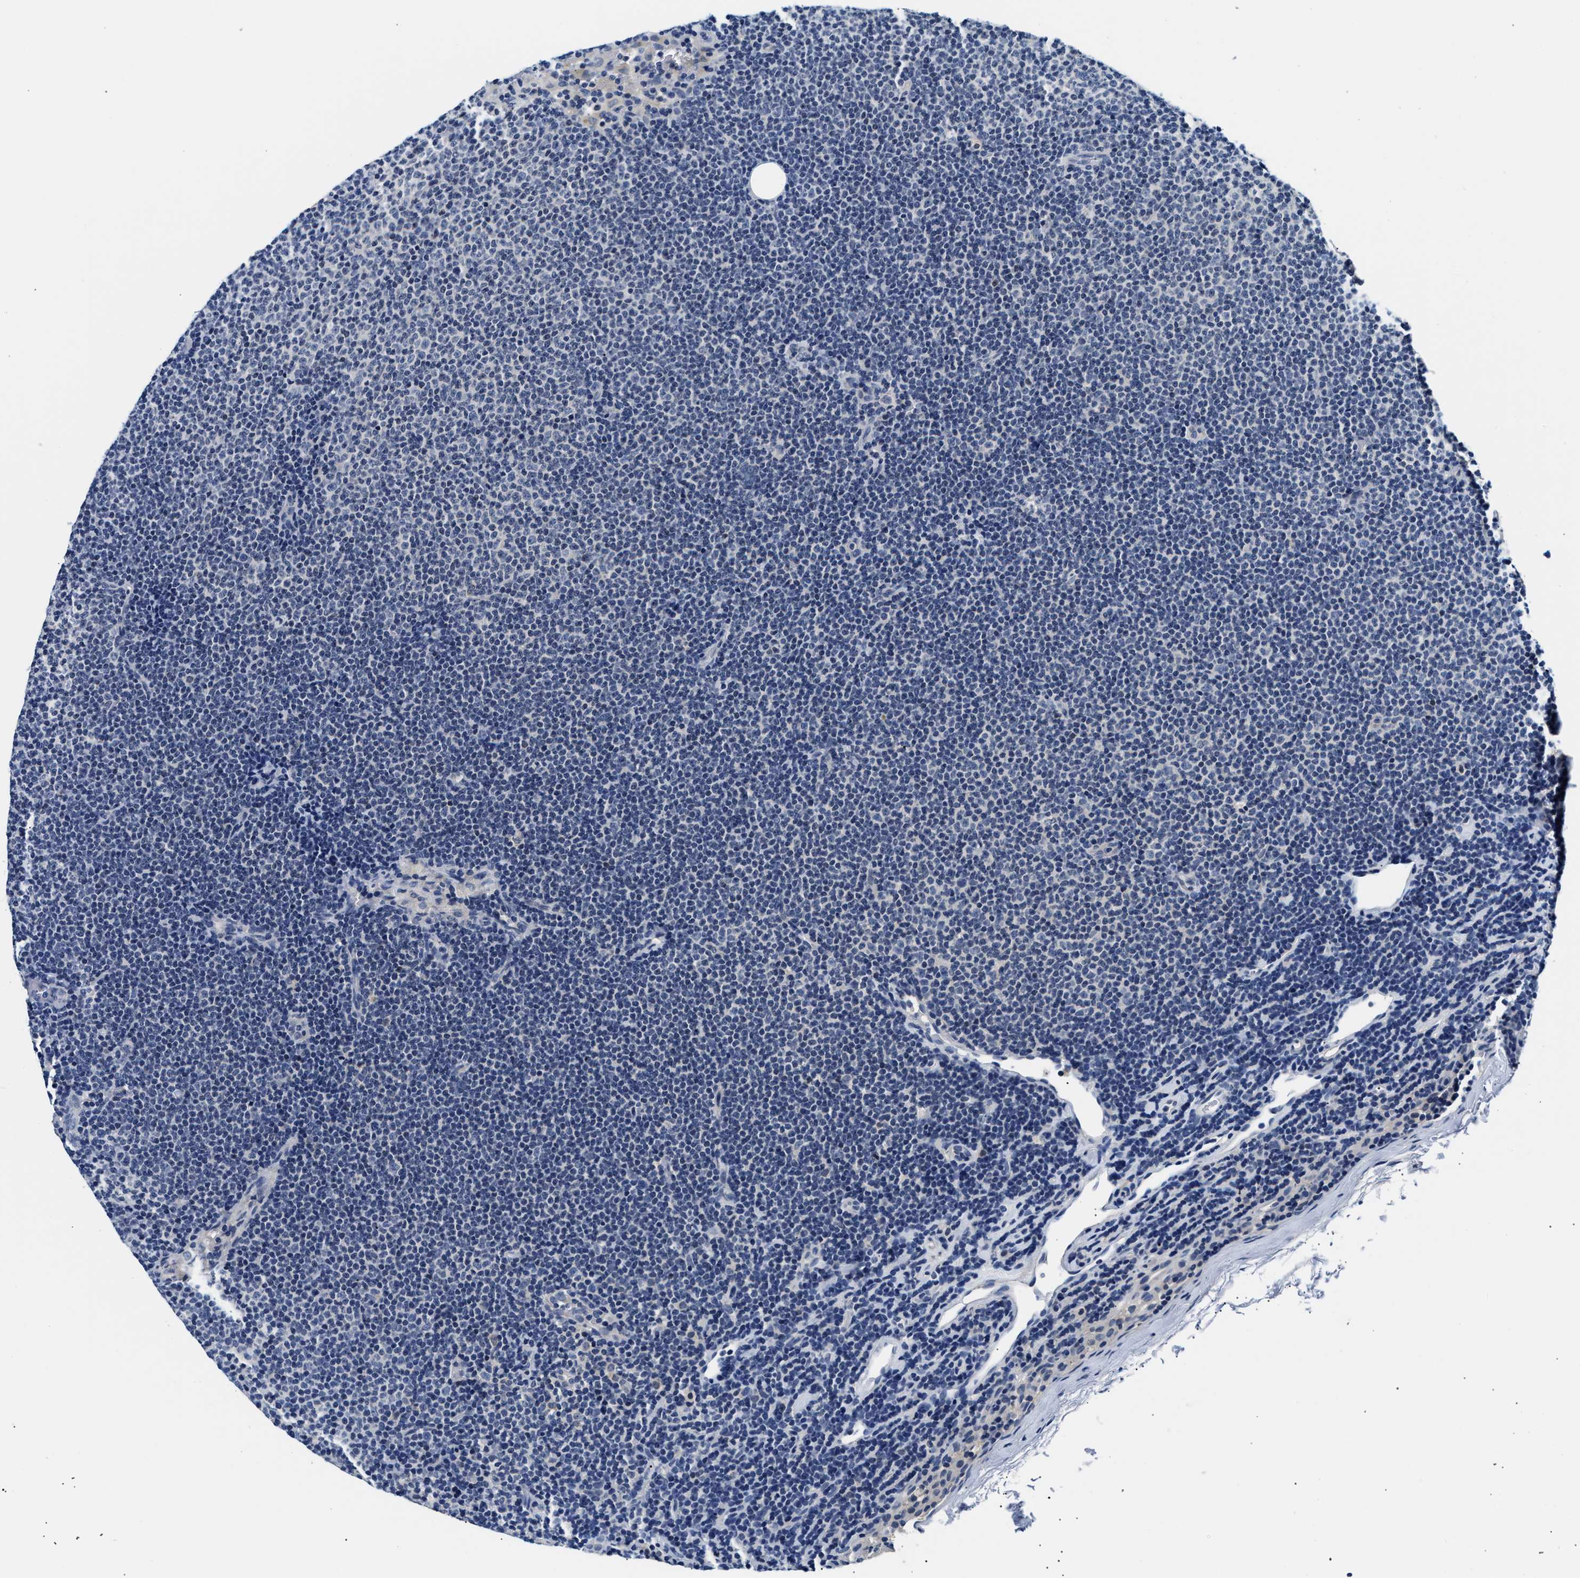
{"staining": {"intensity": "negative", "quantity": "none", "location": "none"}, "tissue": "lymphoma", "cell_type": "Tumor cells", "image_type": "cancer", "snomed": [{"axis": "morphology", "description": "Malignant lymphoma, non-Hodgkin's type, Low grade"}, {"axis": "topography", "description": "Lymph node"}], "caption": "Protein analysis of low-grade malignant lymphoma, non-Hodgkin's type demonstrates no significant positivity in tumor cells.", "gene": "UCHL3", "patient": {"sex": "female", "age": 53}}